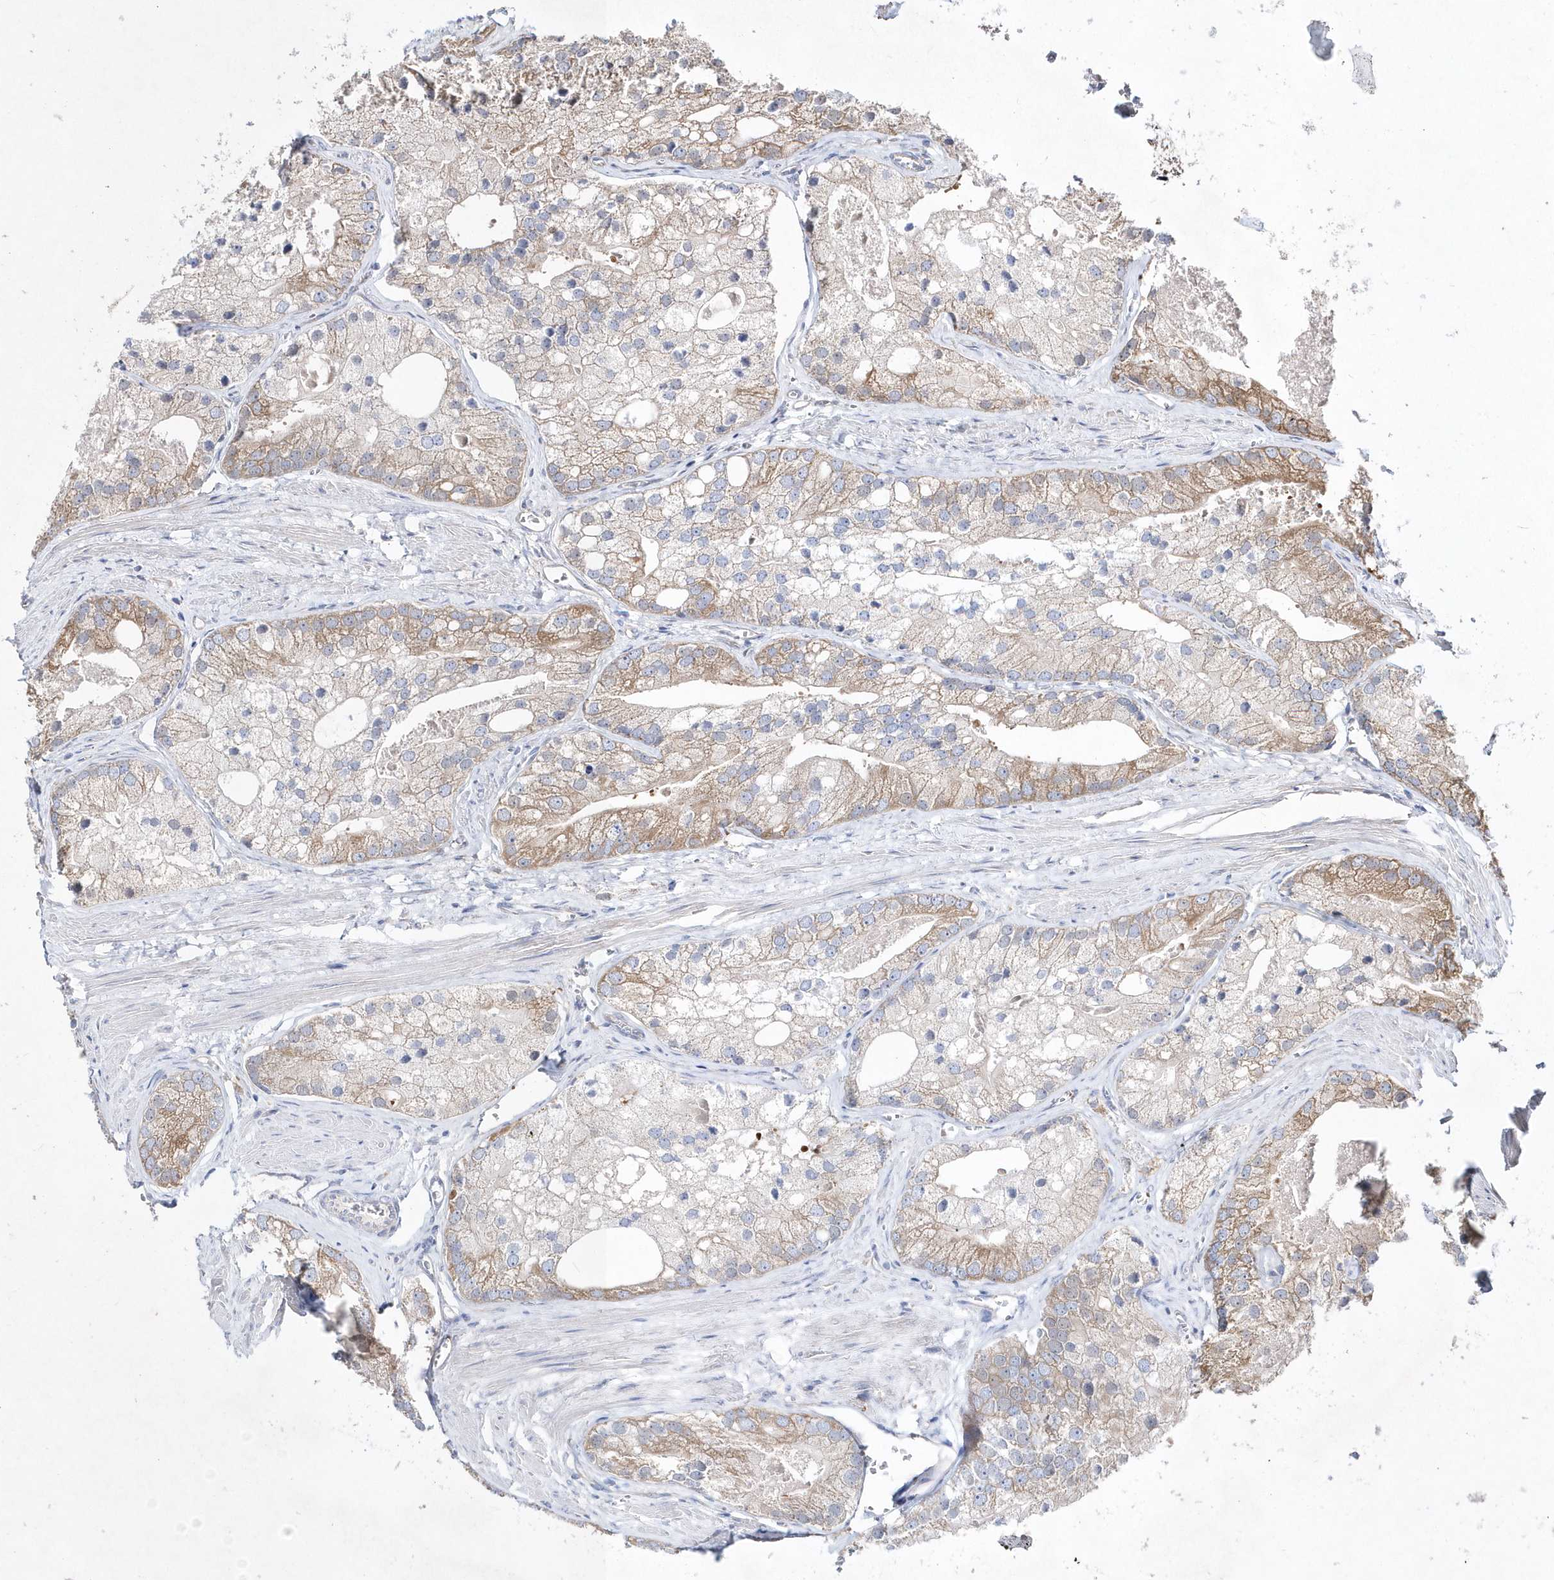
{"staining": {"intensity": "moderate", "quantity": "25%-75%", "location": "cytoplasmic/membranous"}, "tissue": "prostate cancer", "cell_type": "Tumor cells", "image_type": "cancer", "snomed": [{"axis": "morphology", "description": "Adenocarcinoma, Low grade"}, {"axis": "topography", "description": "Prostate"}], "caption": "Approximately 25%-75% of tumor cells in prostate low-grade adenocarcinoma demonstrate moderate cytoplasmic/membranous protein positivity as visualized by brown immunohistochemical staining.", "gene": "JKAMP", "patient": {"sex": "male", "age": 69}}